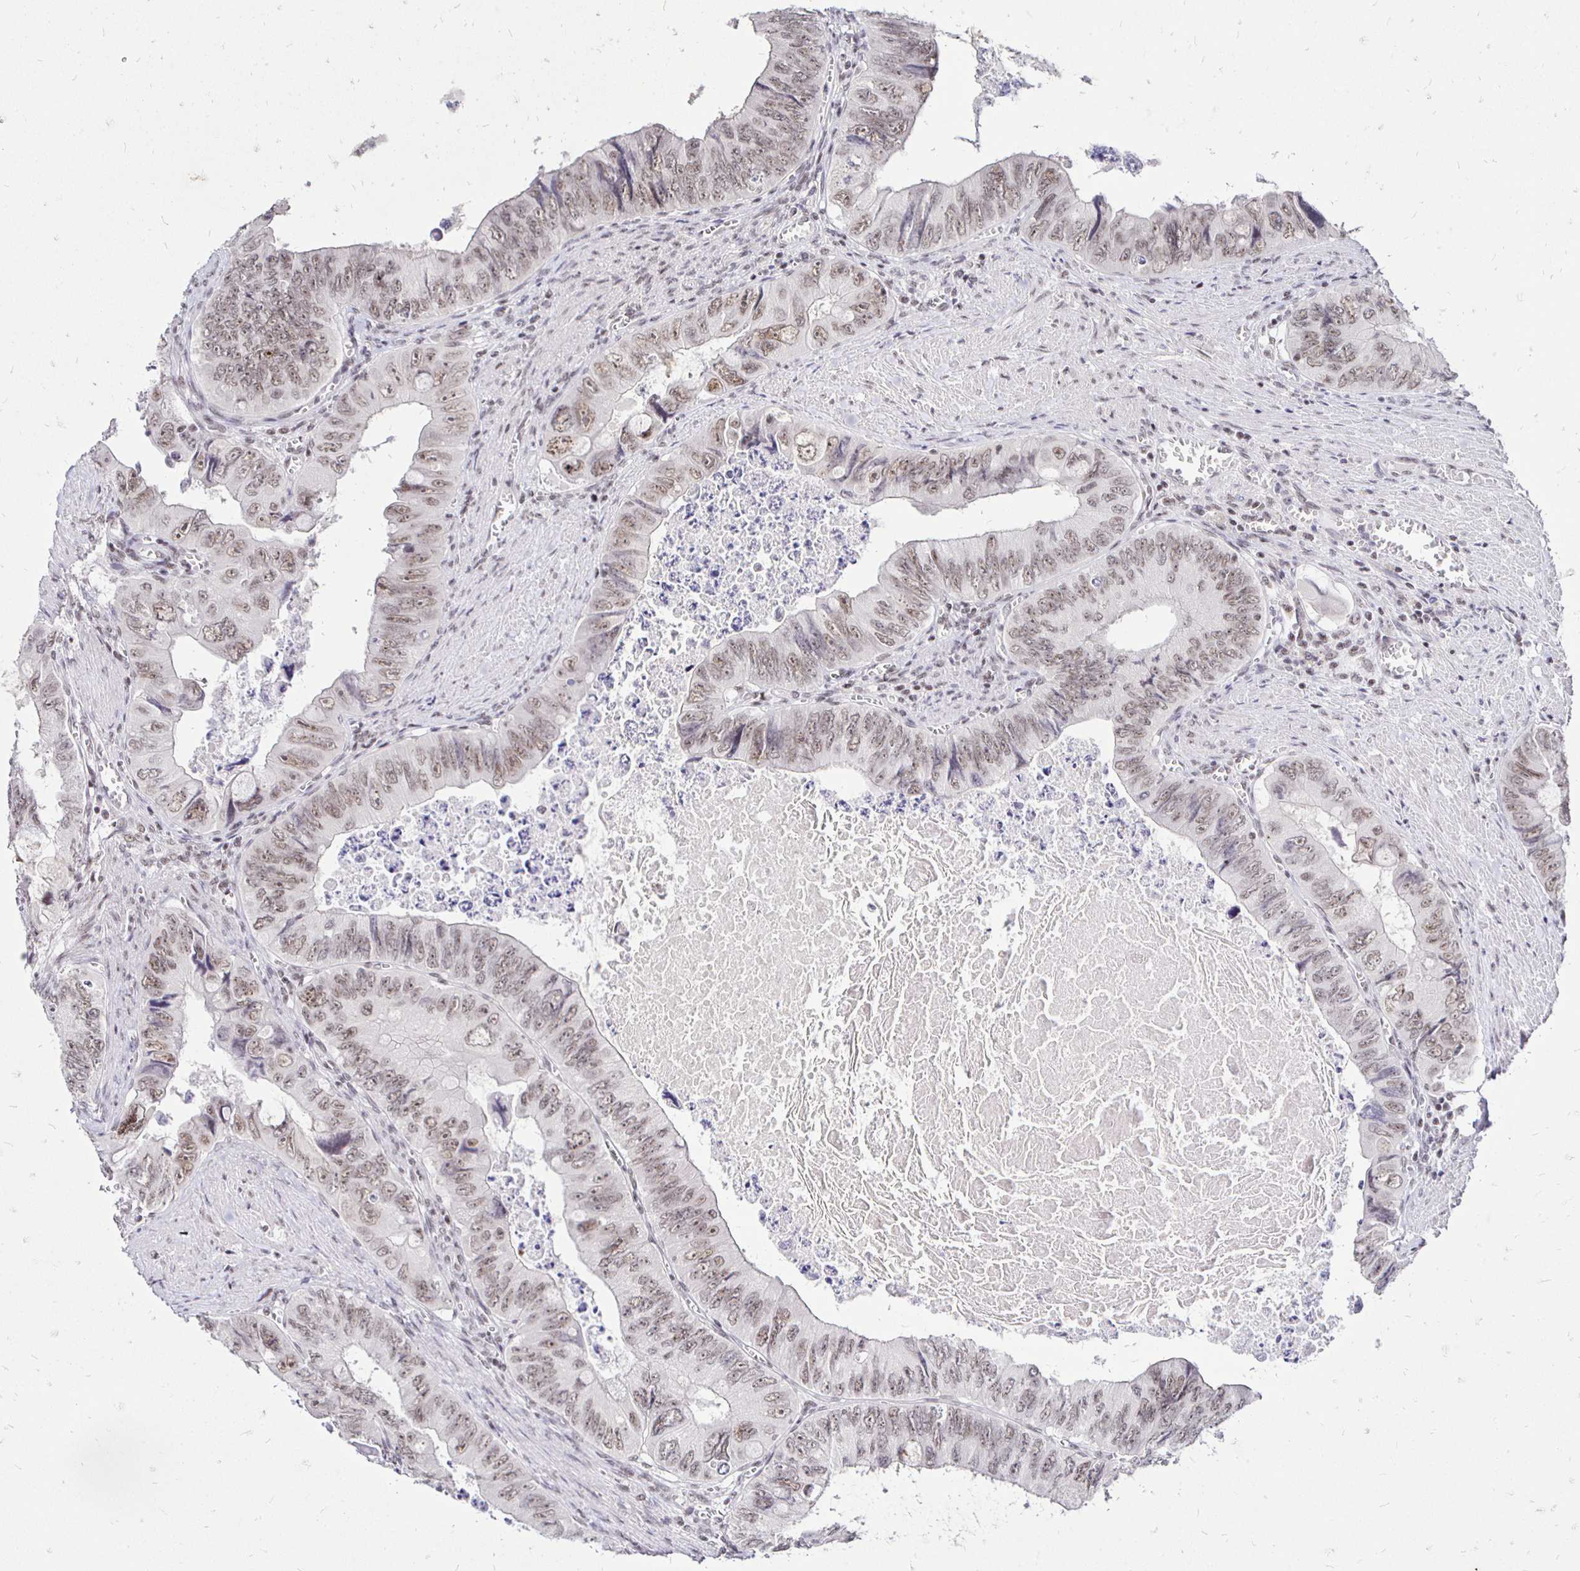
{"staining": {"intensity": "weak", "quantity": ">75%", "location": "nuclear"}, "tissue": "colorectal cancer", "cell_type": "Tumor cells", "image_type": "cancer", "snomed": [{"axis": "morphology", "description": "Adenocarcinoma, NOS"}, {"axis": "topography", "description": "Colon"}], "caption": "The image demonstrates immunohistochemical staining of colorectal cancer (adenocarcinoma). There is weak nuclear positivity is appreciated in about >75% of tumor cells.", "gene": "SIN3A", "patient": {"sex": "female", "age": 84}}